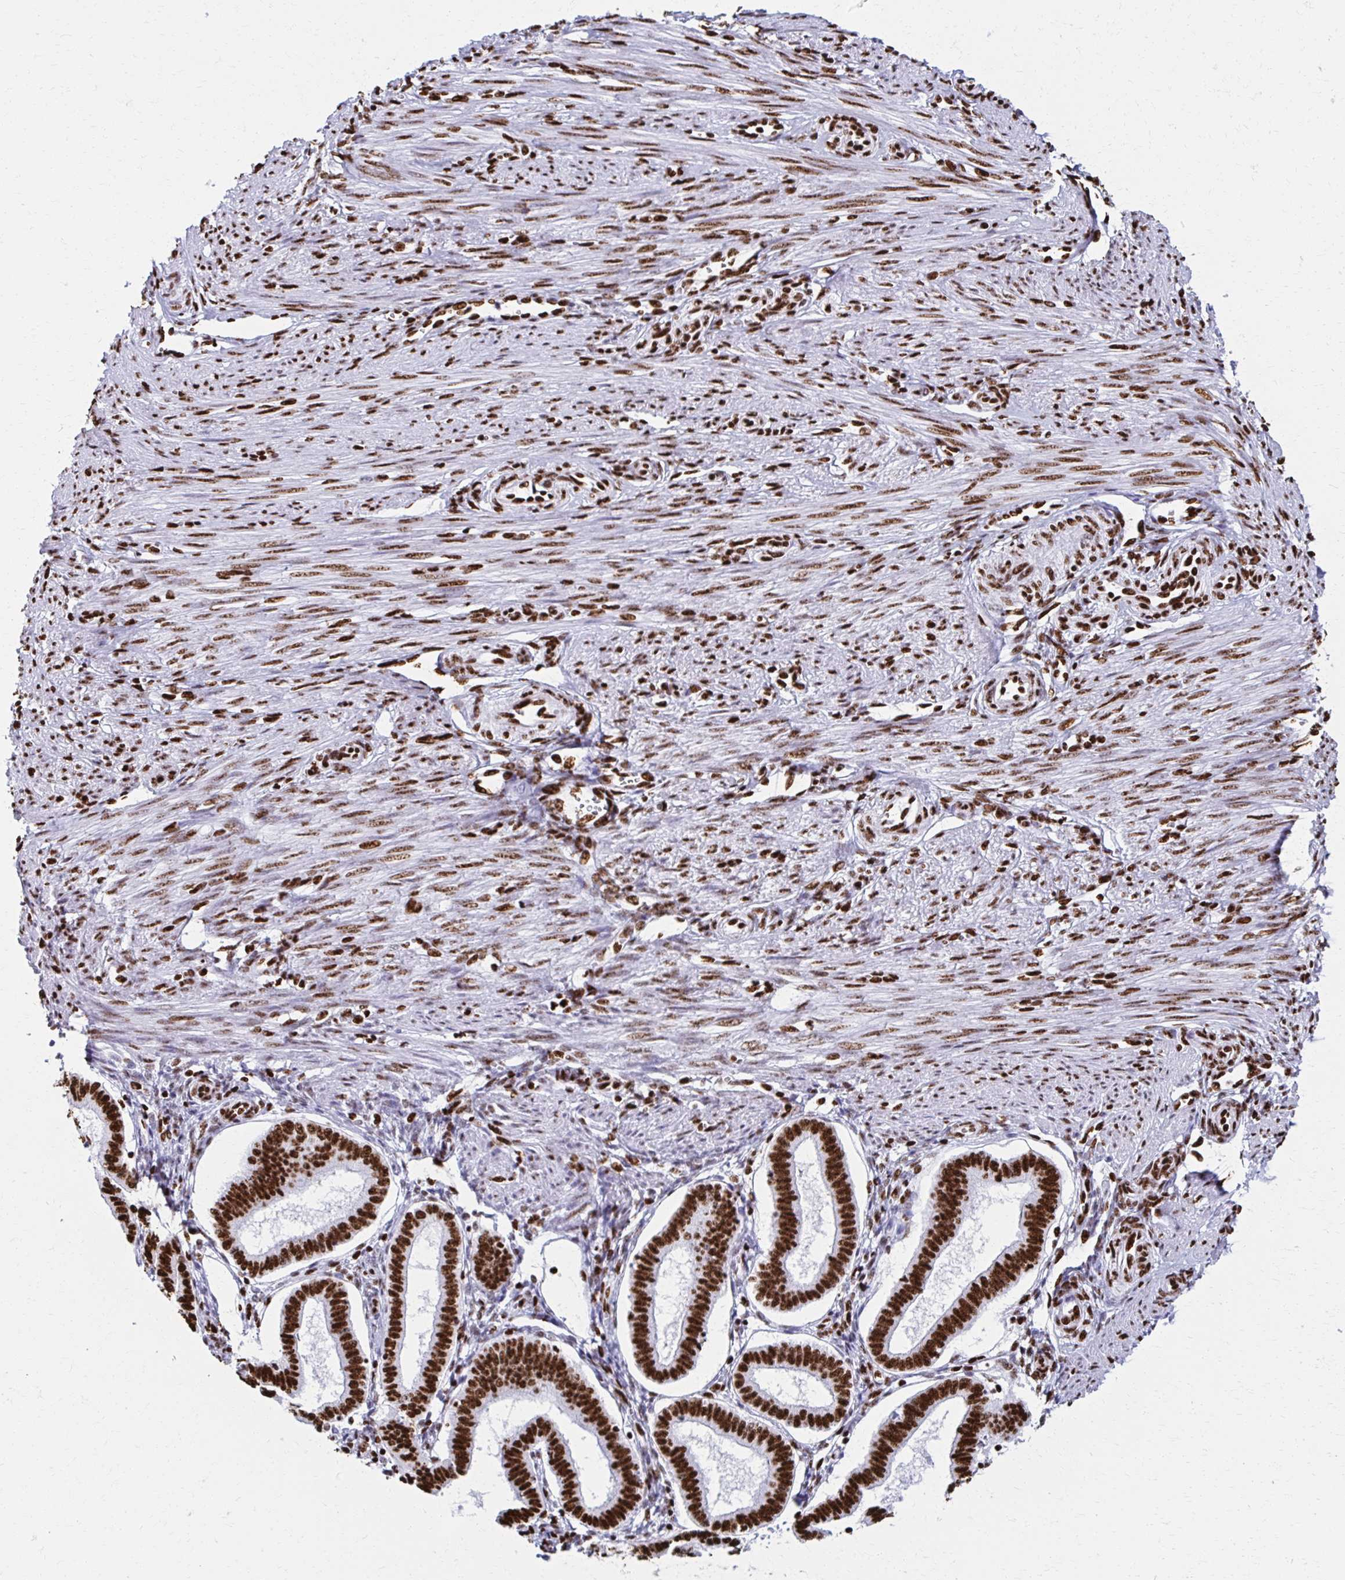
{"staining": {"intensity": "moderate", "quantity": ">75%", "location": "nuclear"}, "tissue": "endometrium", "cell_type": "Cells in endometrial stroma", "image_type": "normal", "snomed": [{"axis": "morphology", "description": "Normal tissue, NOS"}, {"axis": "topography", "description": "Endometrium"}], "caption": "Endometrium stained with immunohistochemistry (IHC) demonstrates moderate nuclear staining in approximately >75% of cells in endometrial stroma. (brown staining indicates protein expression, while blue staining denotes nuclei).", "gene": "NONO", "patient": {"sex": "female", "age": 24}}